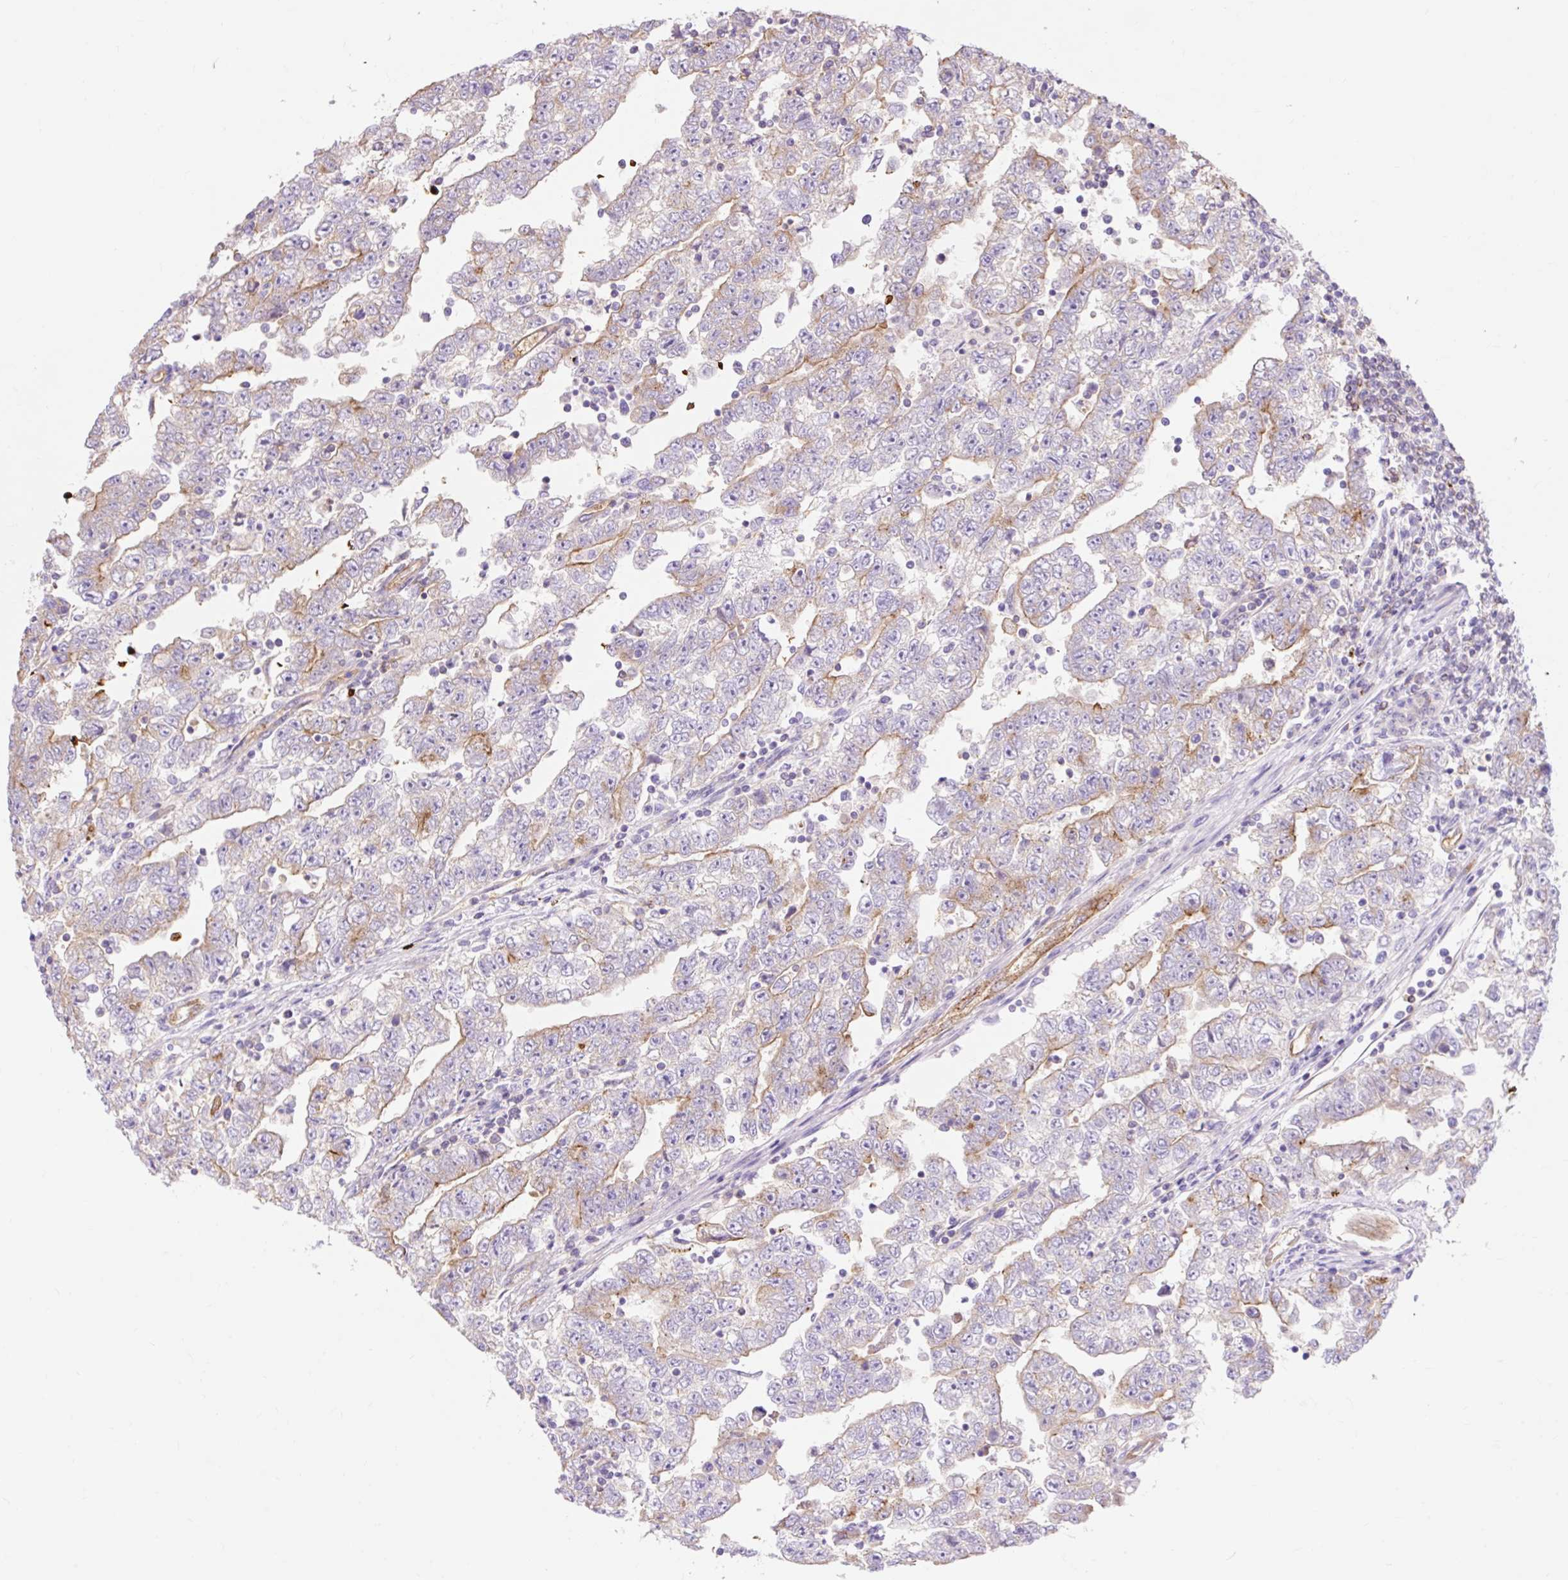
{"staining": {"intensity": "moderate", "quantity": "<25%", "location": "cytoplasmic/membranous"}, "tissue": "testis cancer", "cell_type": "Tumor cells", "image_type": "cancer", "snomed": [{"axis": "morphology", "description": "Carcinoma, Embryonal, NOS"}, {"axis": "topography", "description": "Testis"}], "caption": "Protein expression analysis of testis cancer (embryonal carcinoma) demonstrates moderate cytoplasmic/membranous positivity in approximately <25% of tumor cells.", "gene": "HIP1R", "patient": {"sex": "male", "age": 25}}